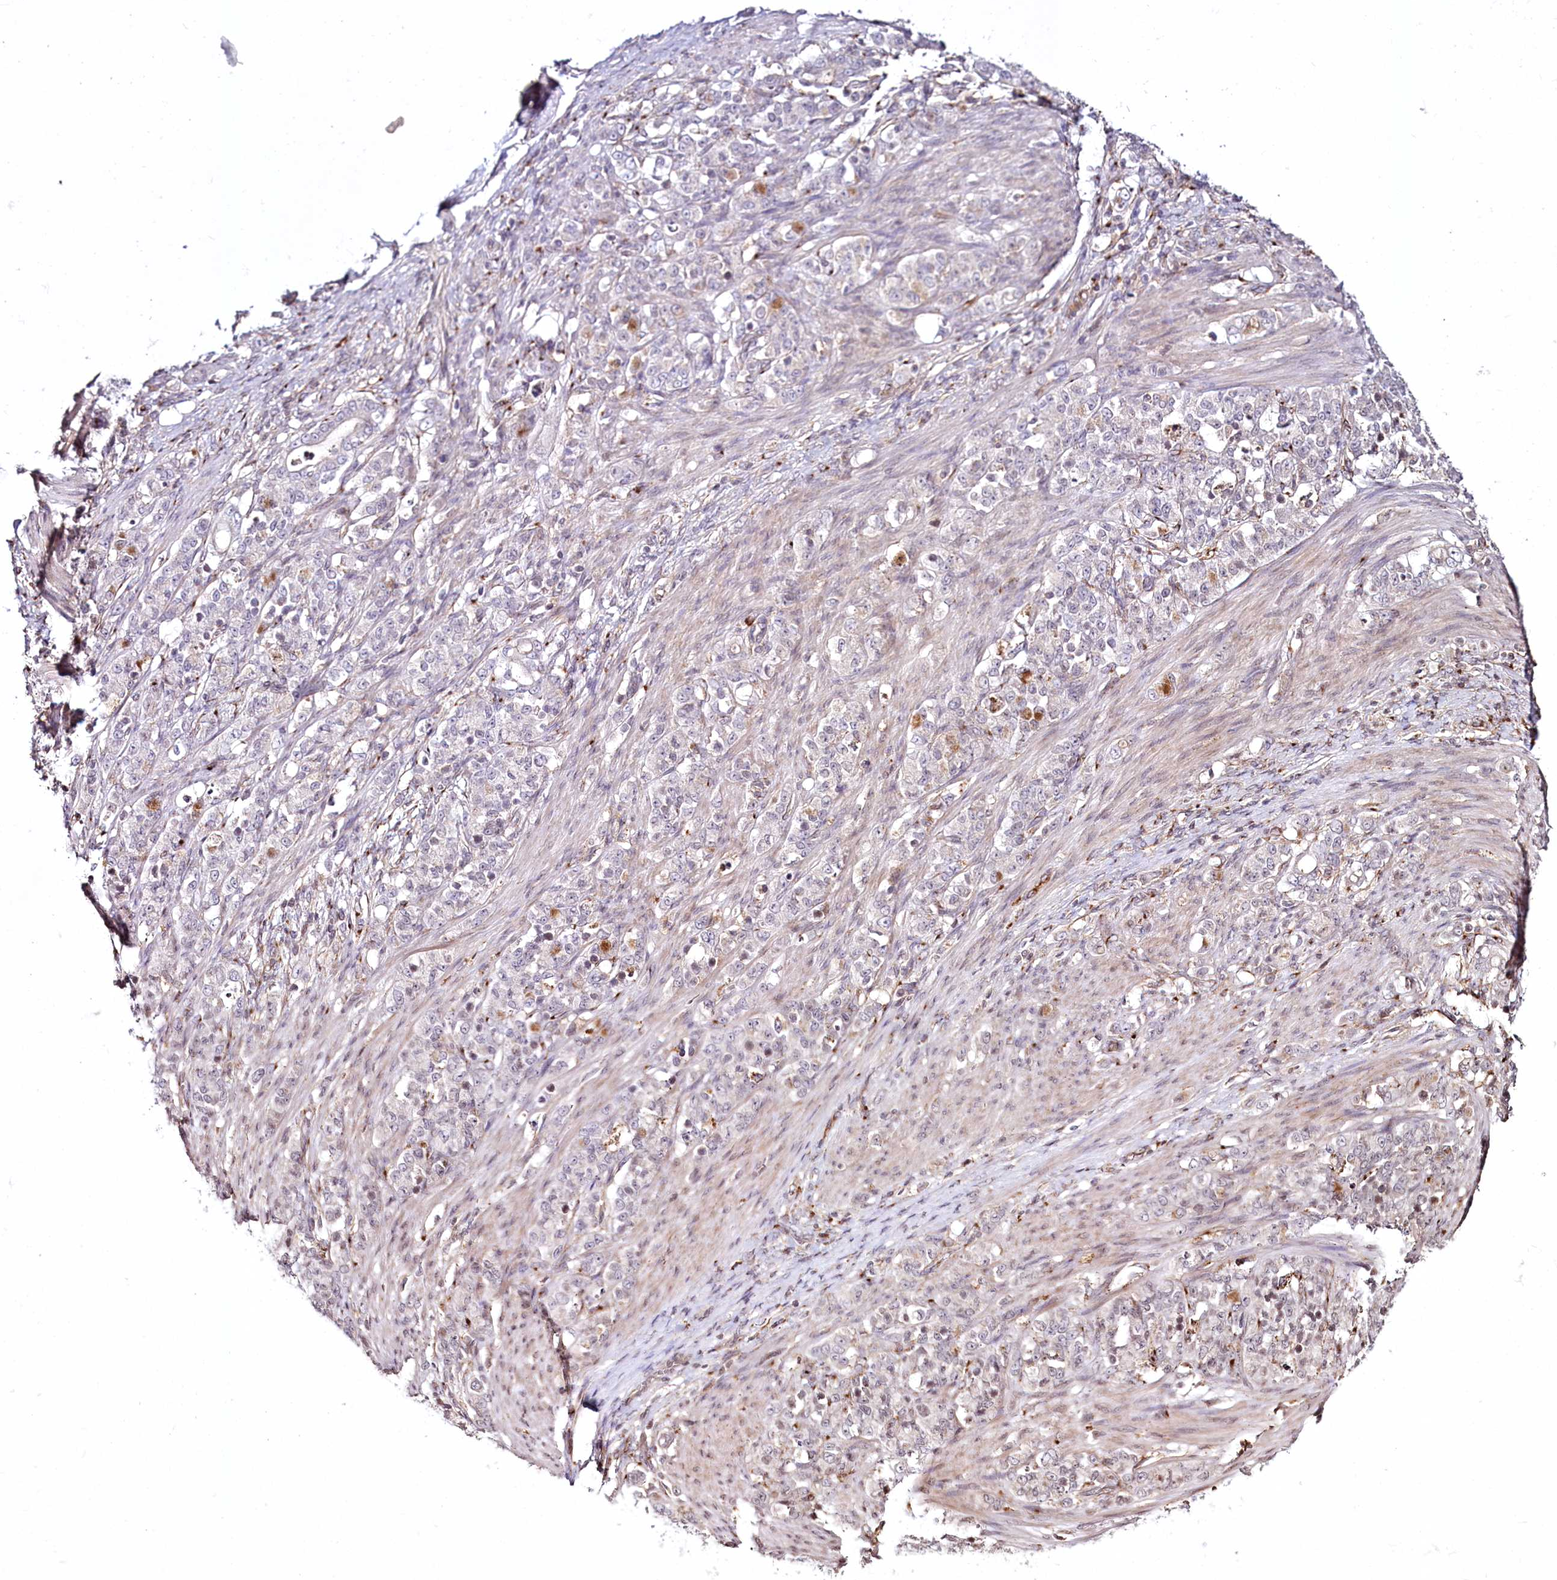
{"staining": {"intensity": "negative", "quantity": "none", "location": "none"}, "tissue": "stomach cancer", "cell_type": "Tumor cells", "image_type": "cancer", "snomed": [{"axis": "morphology", "description": "Adenocarcinoma, NOS"}, {"axis": "topography", "description": "Stomach"}], "caption": "A high-resolution histopathology image shows immunohistochemistry (IHC) staining of stomach adenocarcinoma, which shows no significant expression in tumor cells.", "gene": "HOXC8", "patient": {"sex": "female", "age": 79}}